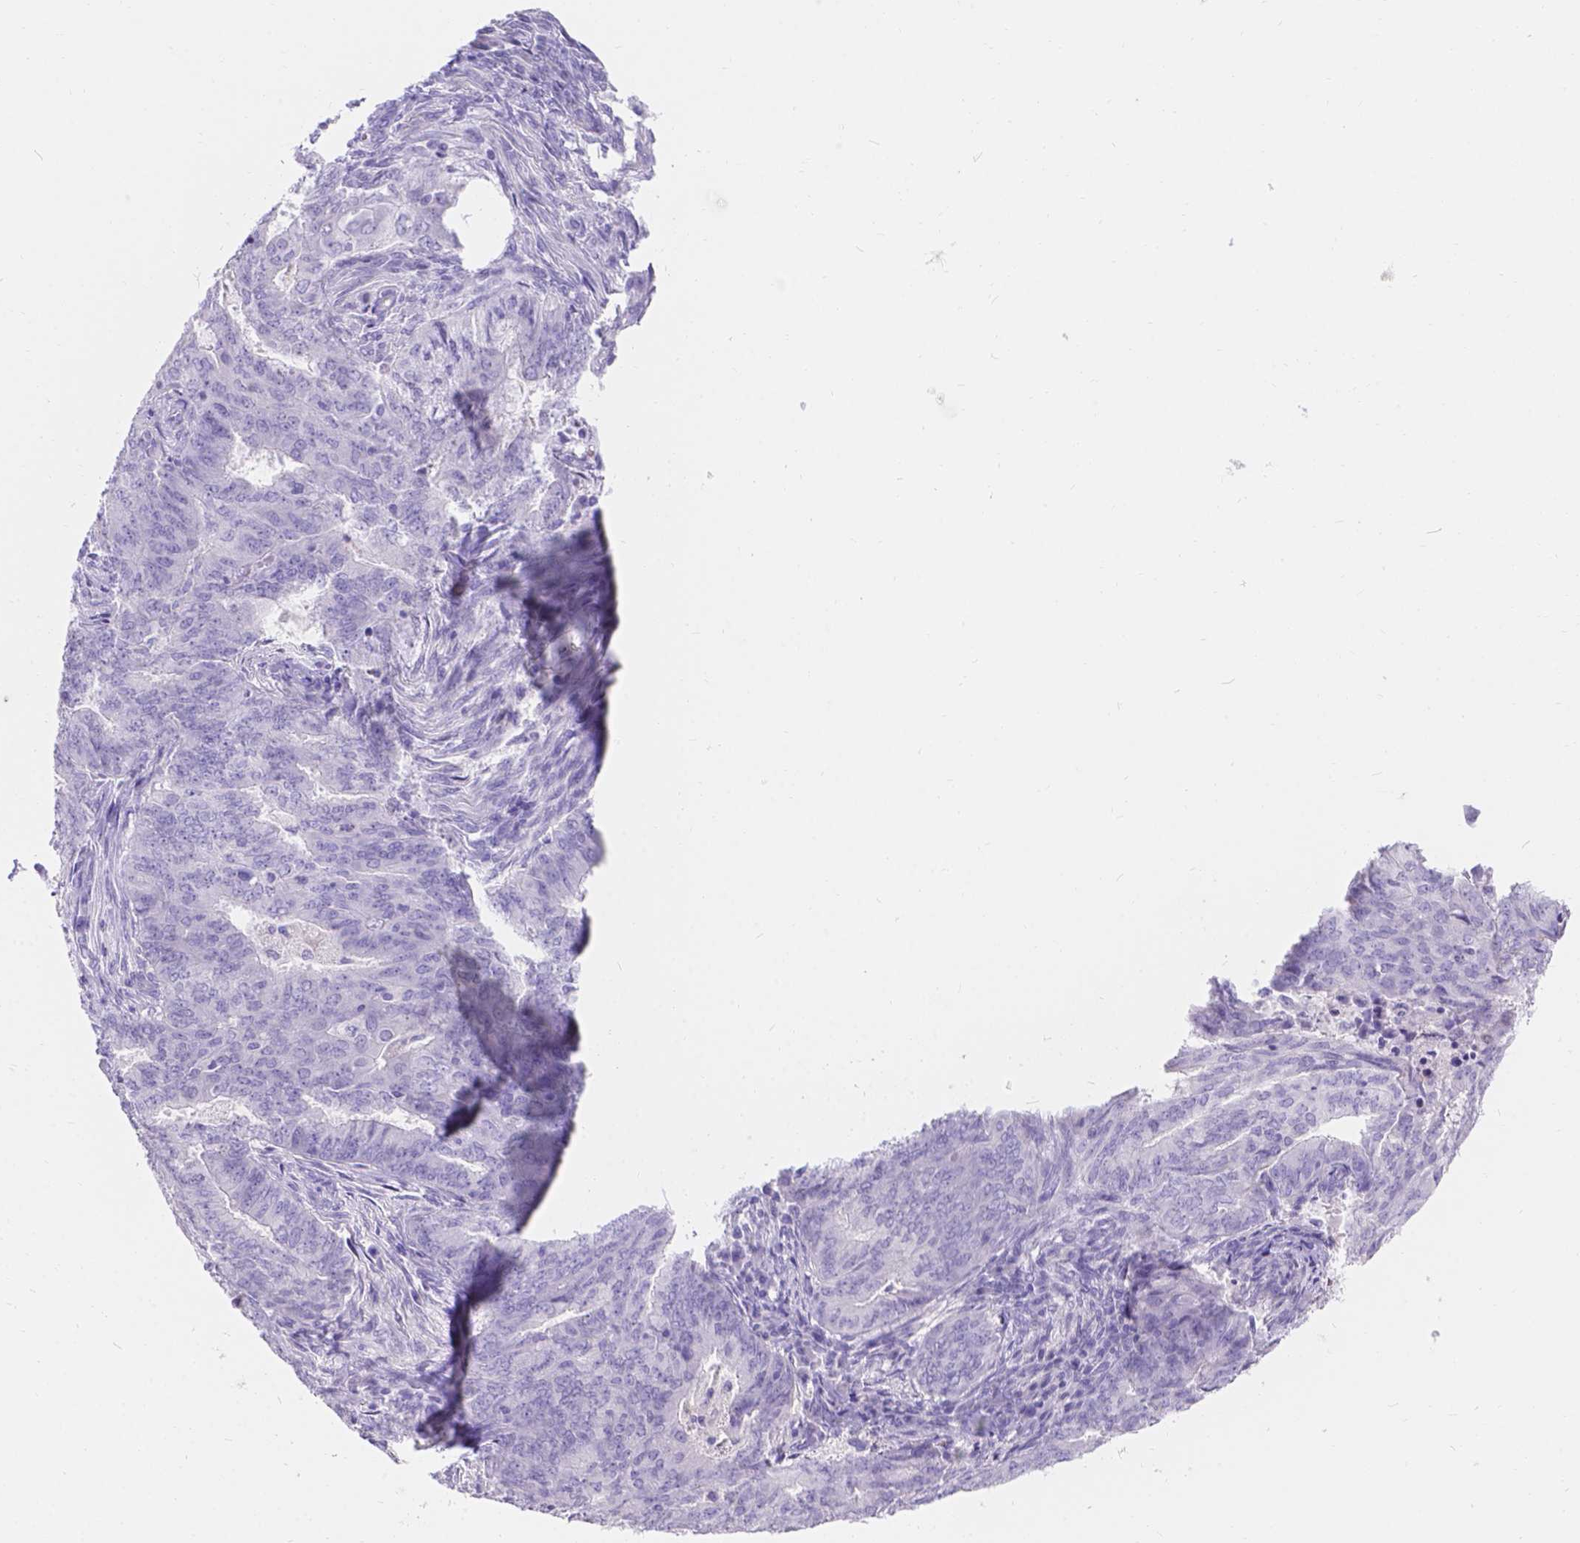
{"staining": {"intensity": "negative", "quantity": "none", "location": "none"}, "tissue": "endometrial cancer", "cell_type": "Tumor cells", "image_type": "cancer", "snomed": [{"axis": "morphology", "description": "Adenocarcinoma, NOS"}, {"axis": "topography", "description": "Endometrium"}], "caption": "DAB (3,3'-diaminobenzidine) immunohistochemical staining of endometrial cancer (adenocarcinoma) reveals no significant expression in tumor cells.", "gene": "GNRHR", "patient": {"sex": "female", "age": 62}}